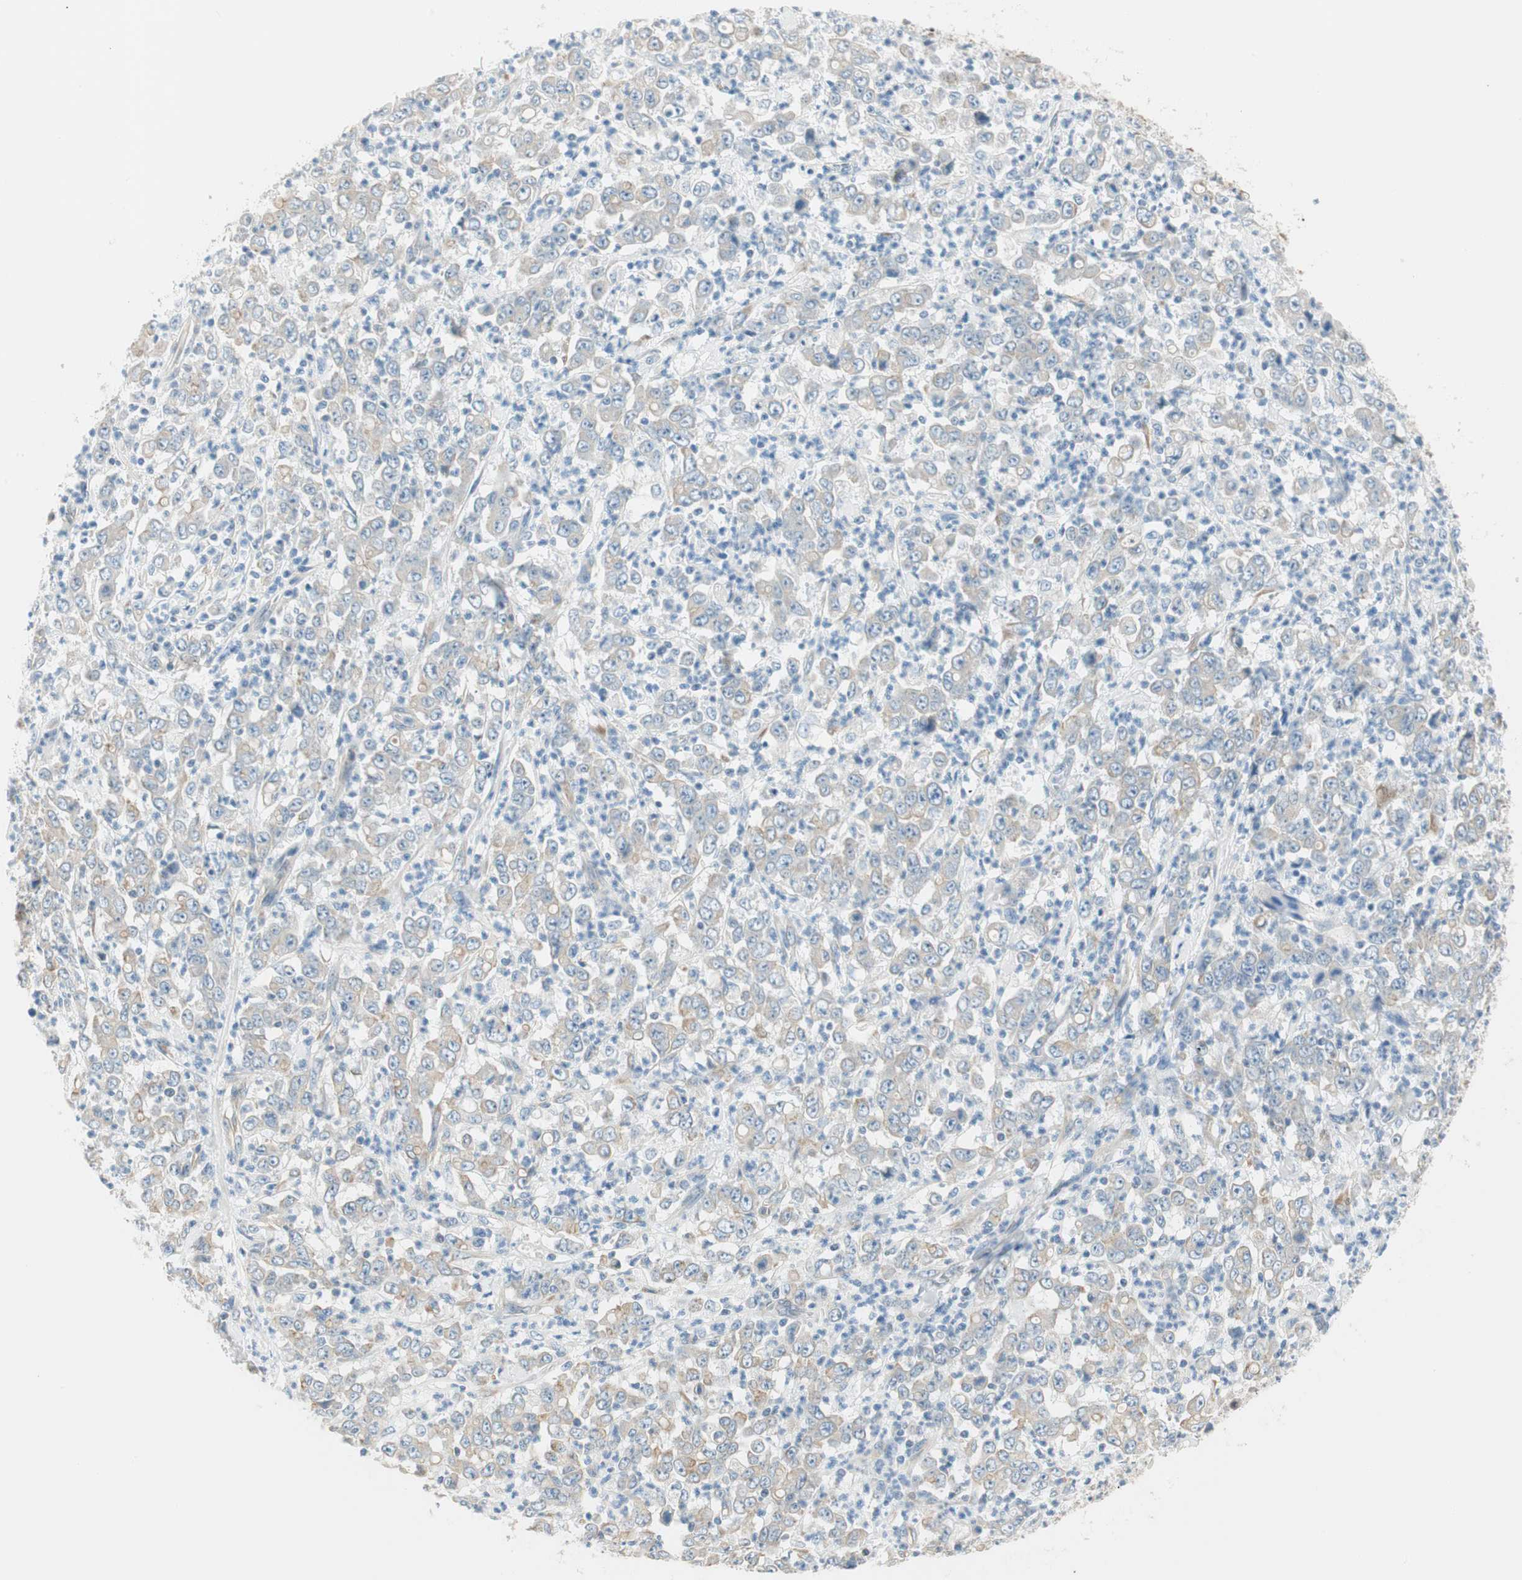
{"staining": {"intensity": "weak", "quantity": "<25%", "location": "cytoplasmic/membranous"}, "tissue": "stomach cancer", "cell_type": "Tumor cells", "image_type": "cancer", "snomed": [{"axis": "morphology", "description": "Adenocarcinoma, NOS"}, {"axis": "topography", "description": "Stomach, lower"}], "caption": "Tumor cells show no significant protein positivity in stomach adenocarcinoma.", "gene": "CDK3", "patient": {"sex": "female", "age": 71}}